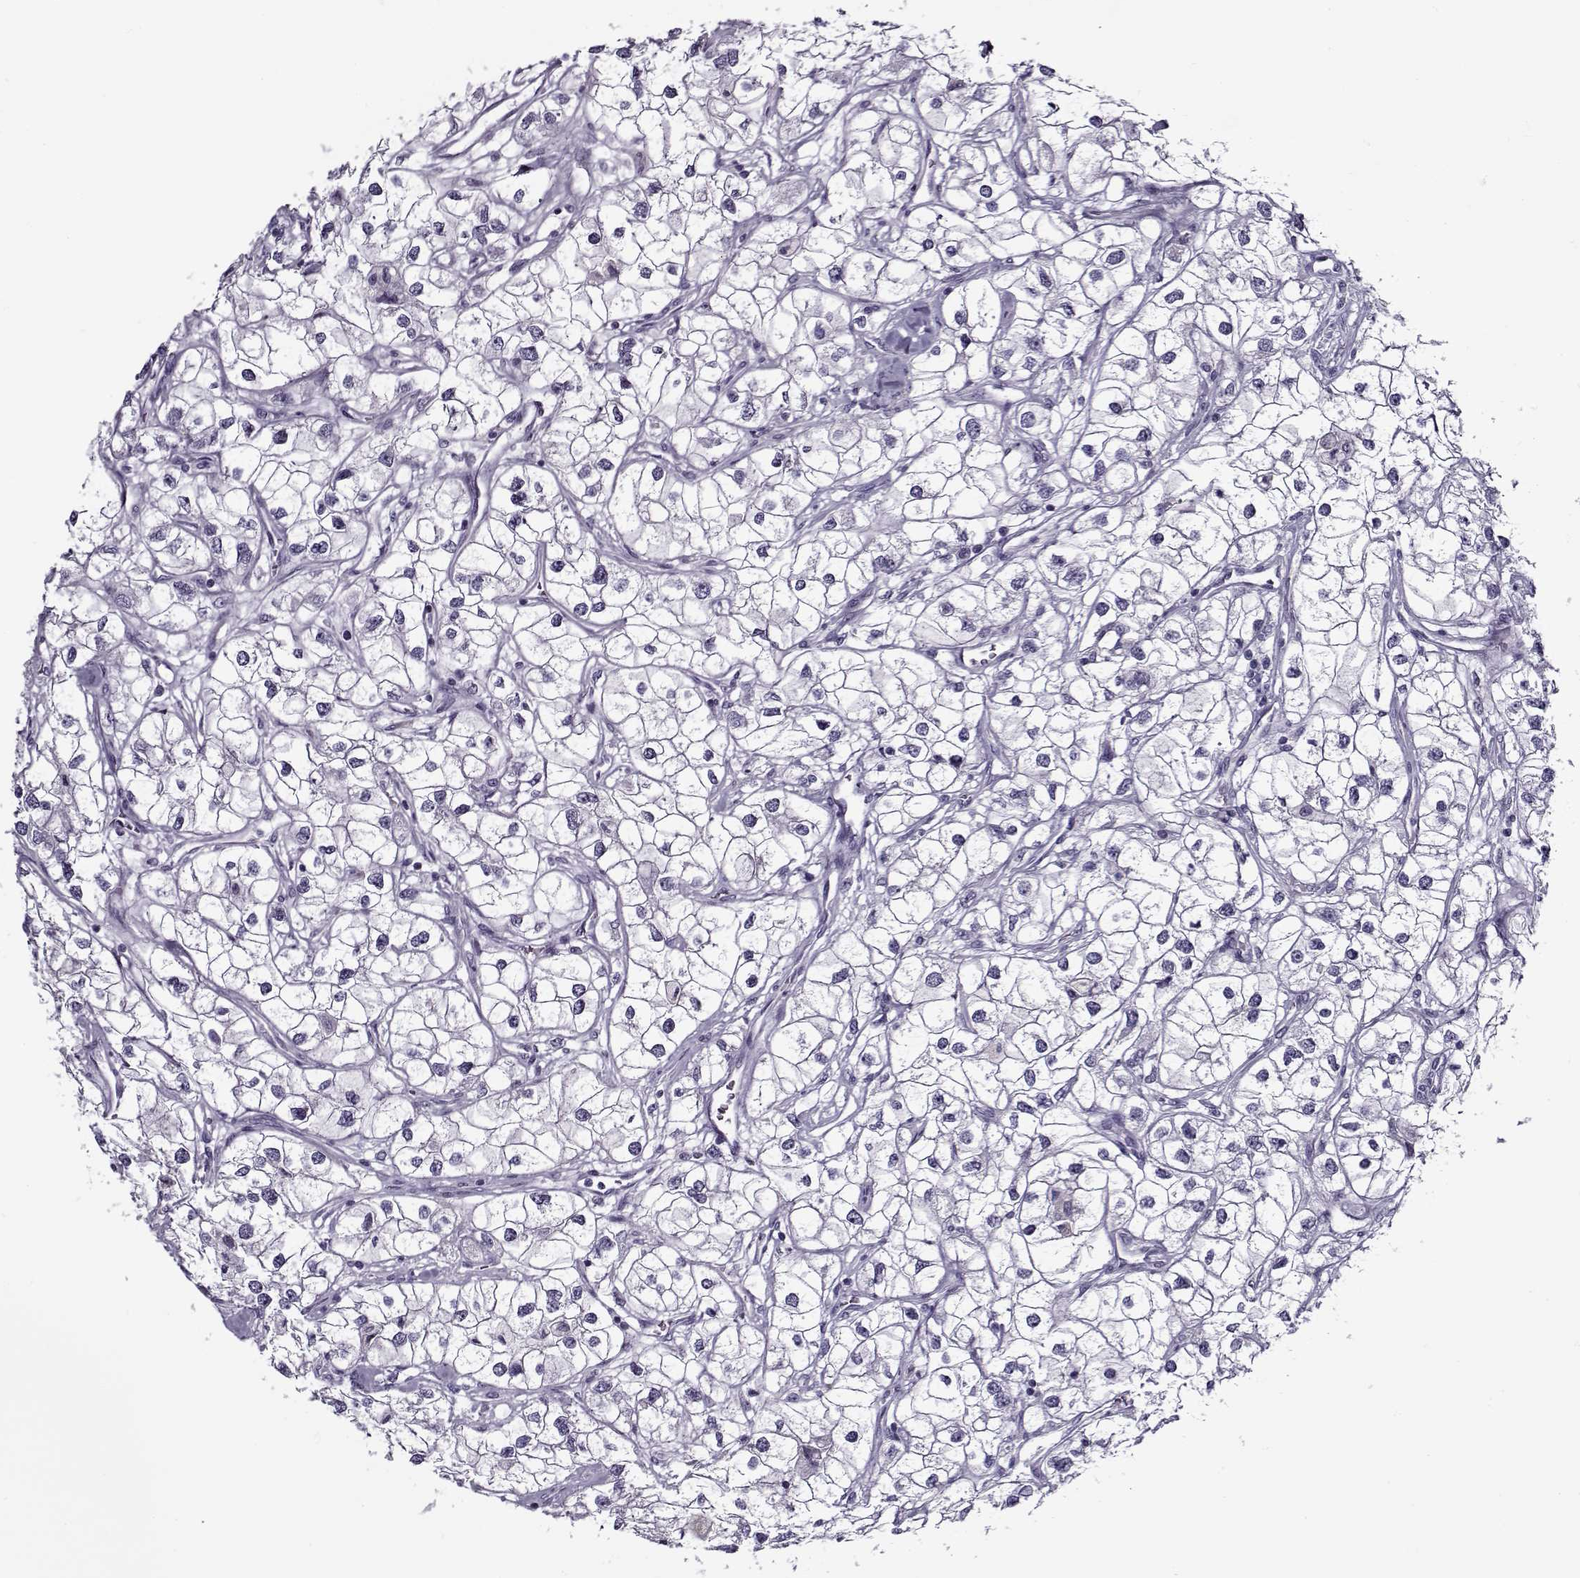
{"staining": {"intensity": "negative", "quantity": "none", "location": "none"}, "tissue": "renal cancer", "cell_type": "Tumor cells", "image_type": "cancer", "snomed": [{"axis": "morphology", "description": "Adenocarcinoma, NOS"}, {"axis": "topography", "description": "Kidney"}], "caption": "Image shows no protein staining in tumor cells of renal cancer tissue.", "gene": "GAGE2A", "patient": {"sex": "male", "age": 59}}